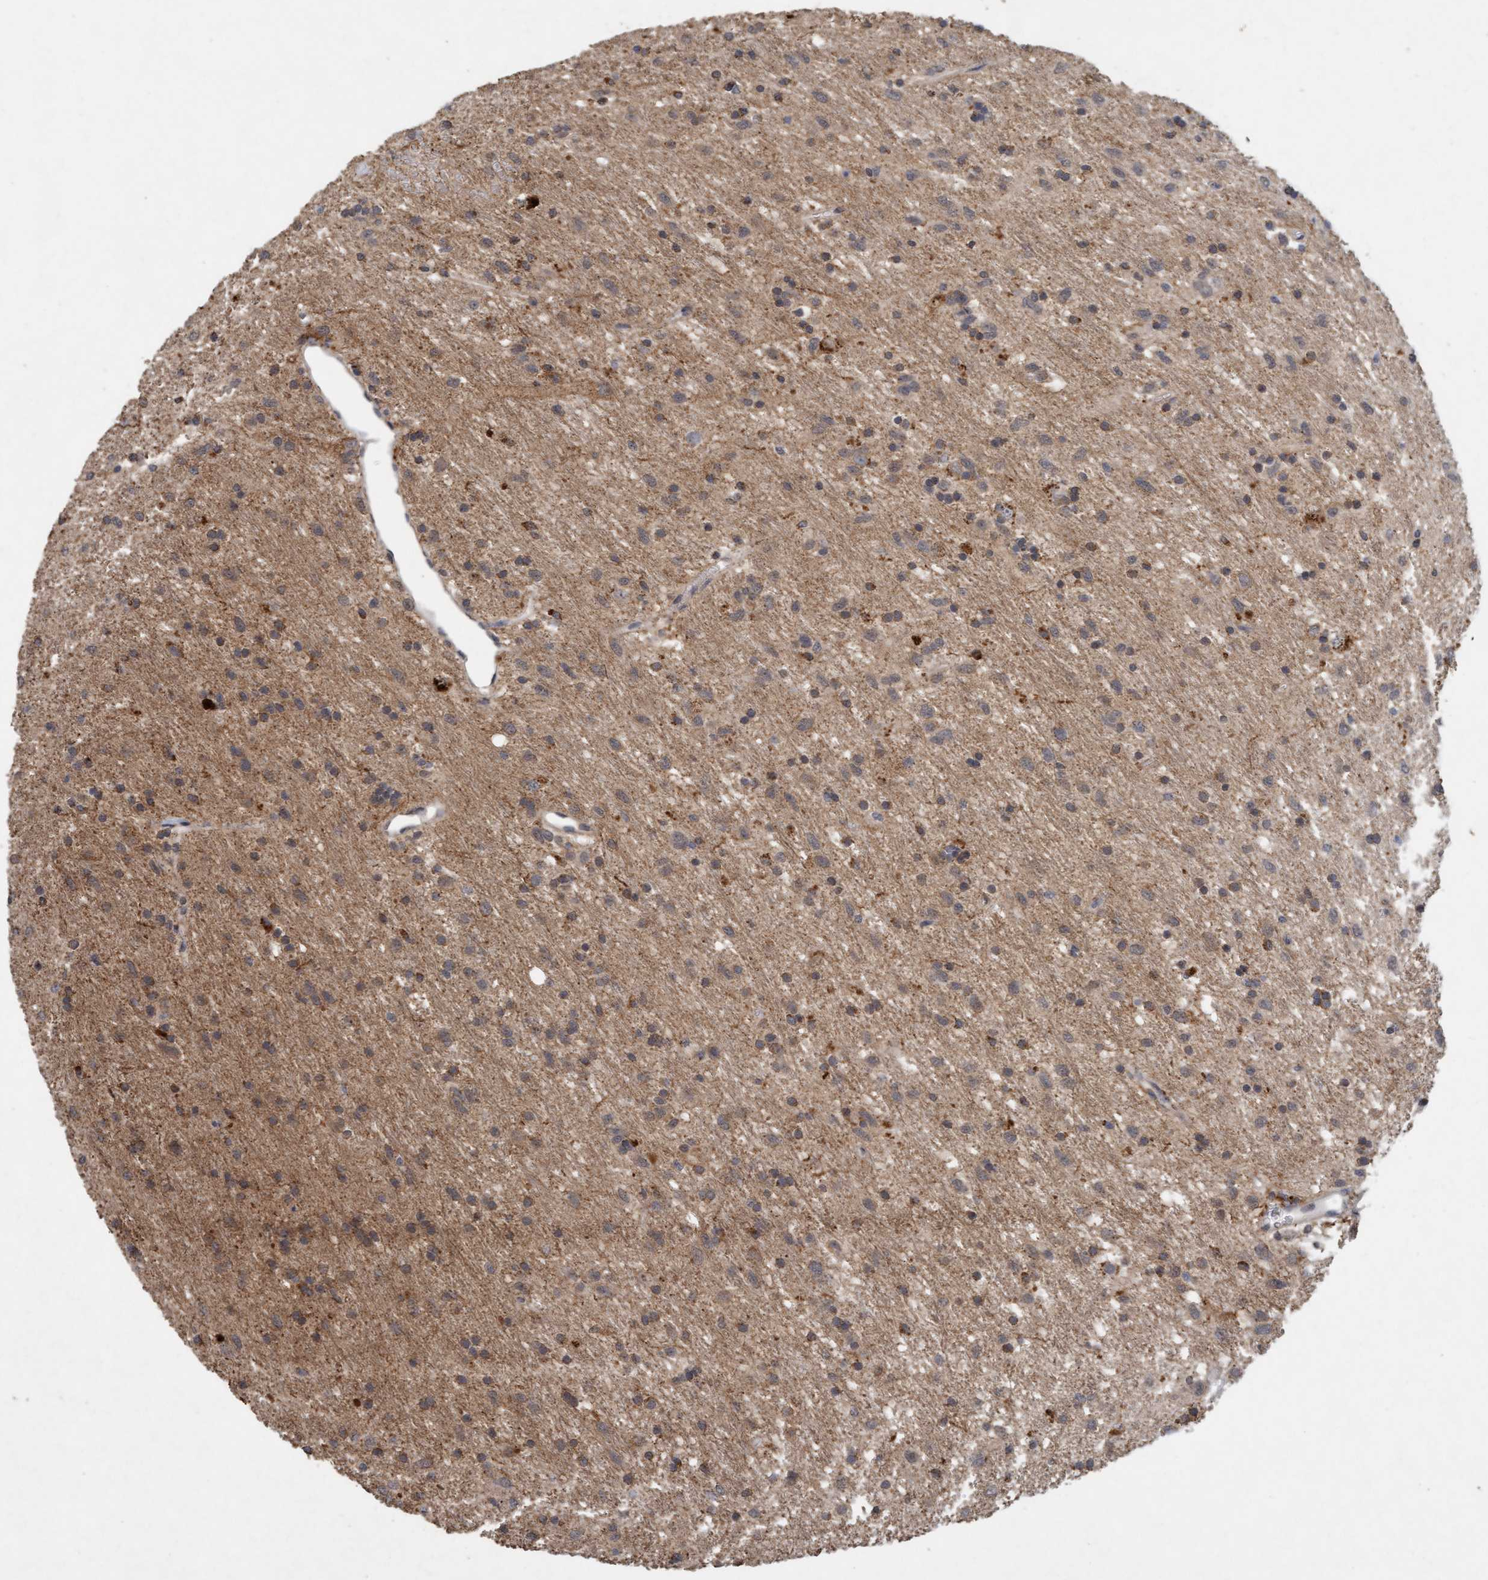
{"staining": {"intensity": "weak", "quantity": "25%-75%", "location": "cytoplasmic/membranous"}, "tissue": "glioma", "cell_type": "Tumor cells", "image_type": "cancer", "snomed": [{"axis": "morphology", "description": "Glioma, malignant, Low grade"}, {"axis": "topography", "description": "Brain"}], "caption": "IHC (DAB) staining of human low-grade glioma (malignant) displays weak cytoplasmic/membranous protein staining in about 25%-75% of tumor cells. The protein is shown in brown color, while the nuclei are stained blue.", "gene": "VSIG8", "patient": {"sex": "male", "age": 77}}